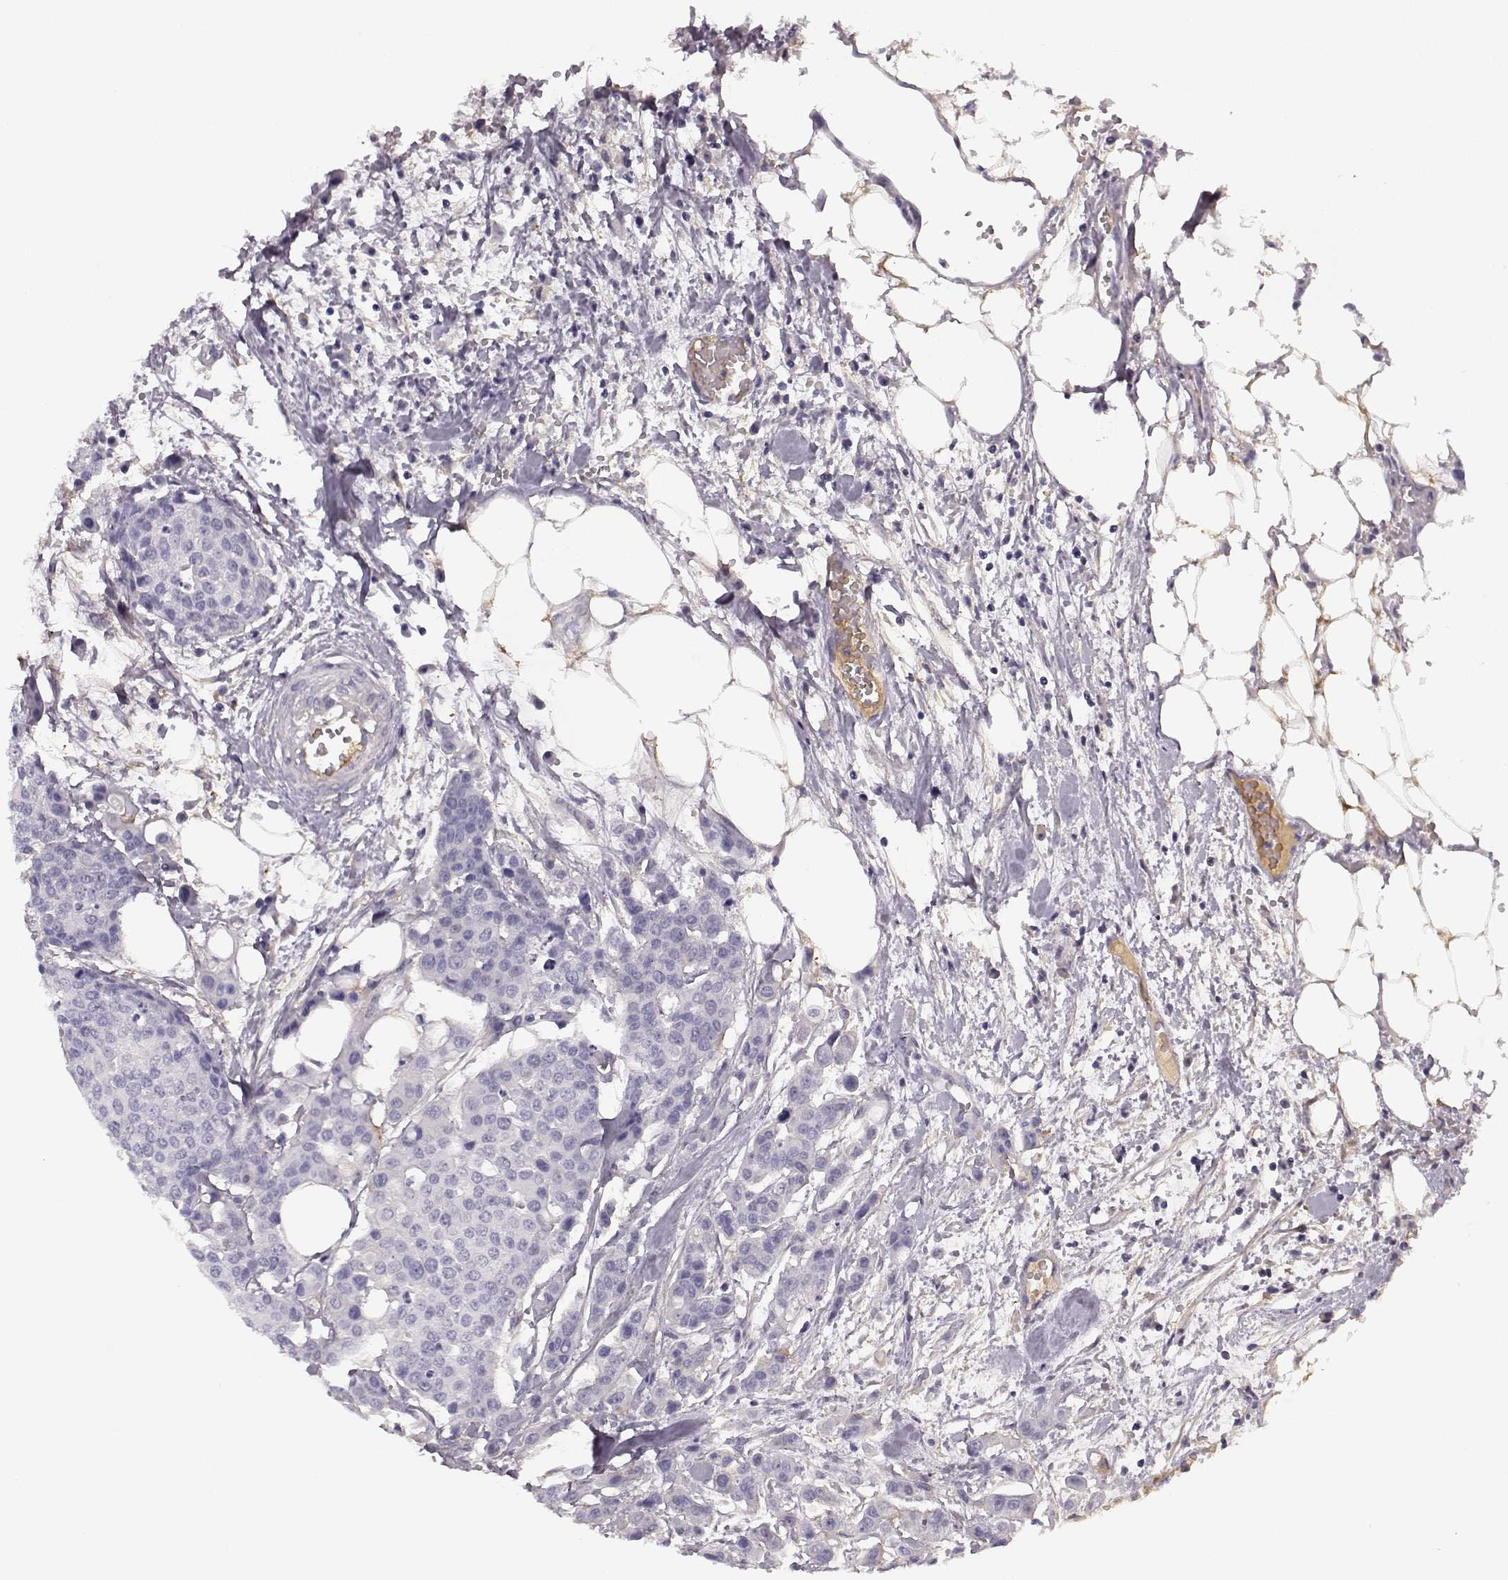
{"staining": {"intensity": "negative", "quantity": "none", "location": "none"}, "tissue": "carcinoid", "cell_type": "Tumor cells", "image_type": "cancer", "snomed": [{"axis": "morphology", "description": "Carcinoid, malignant, NOS"}, {"axis": "topography", "description": "Colon"}], "caption": "Tumor cells show no significant protein expression in carcinoid (malignant).", "gene": "TRIM69", "patient": {"sex": "male", "age": 81}}